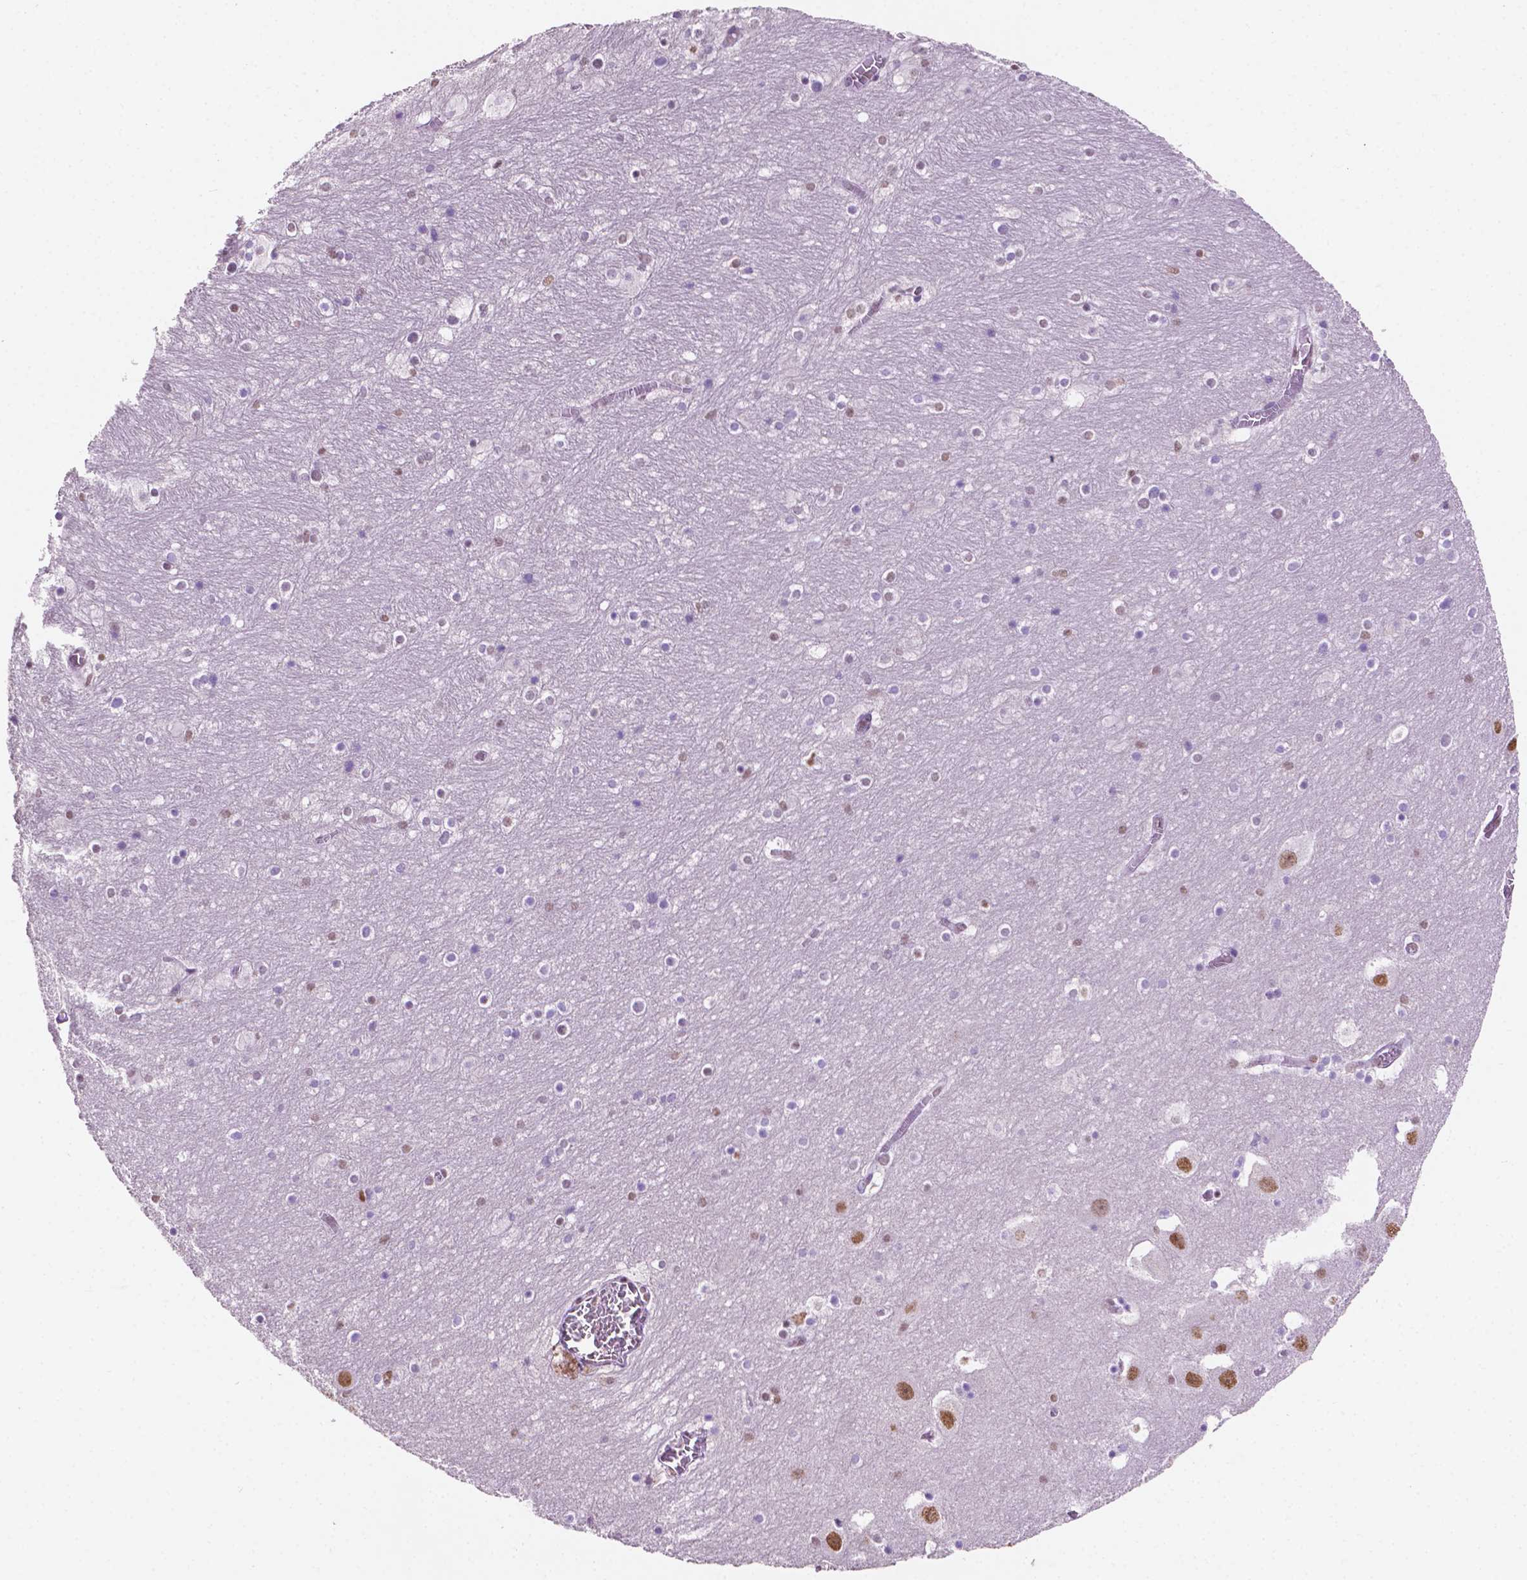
{"staining": {"intensity": "moderate", "quantity": "<25%", "location": "nuclear"}, "tissue": "hippocampus", "cell_type": "Glial cells", "image_type": "normal", "snomed": [{"axis": "morphology", "description": "Normal tissue, NOS"}, {"axis": "topography", "description": "Hippocampus"}], "caption": "Human hippocampus stained for a protein (brown) shows moderate nuclear positive expression in about <25% of glial cells.", "gene": "PTPN6", "patient": {"sex": "male", "age": 45}}